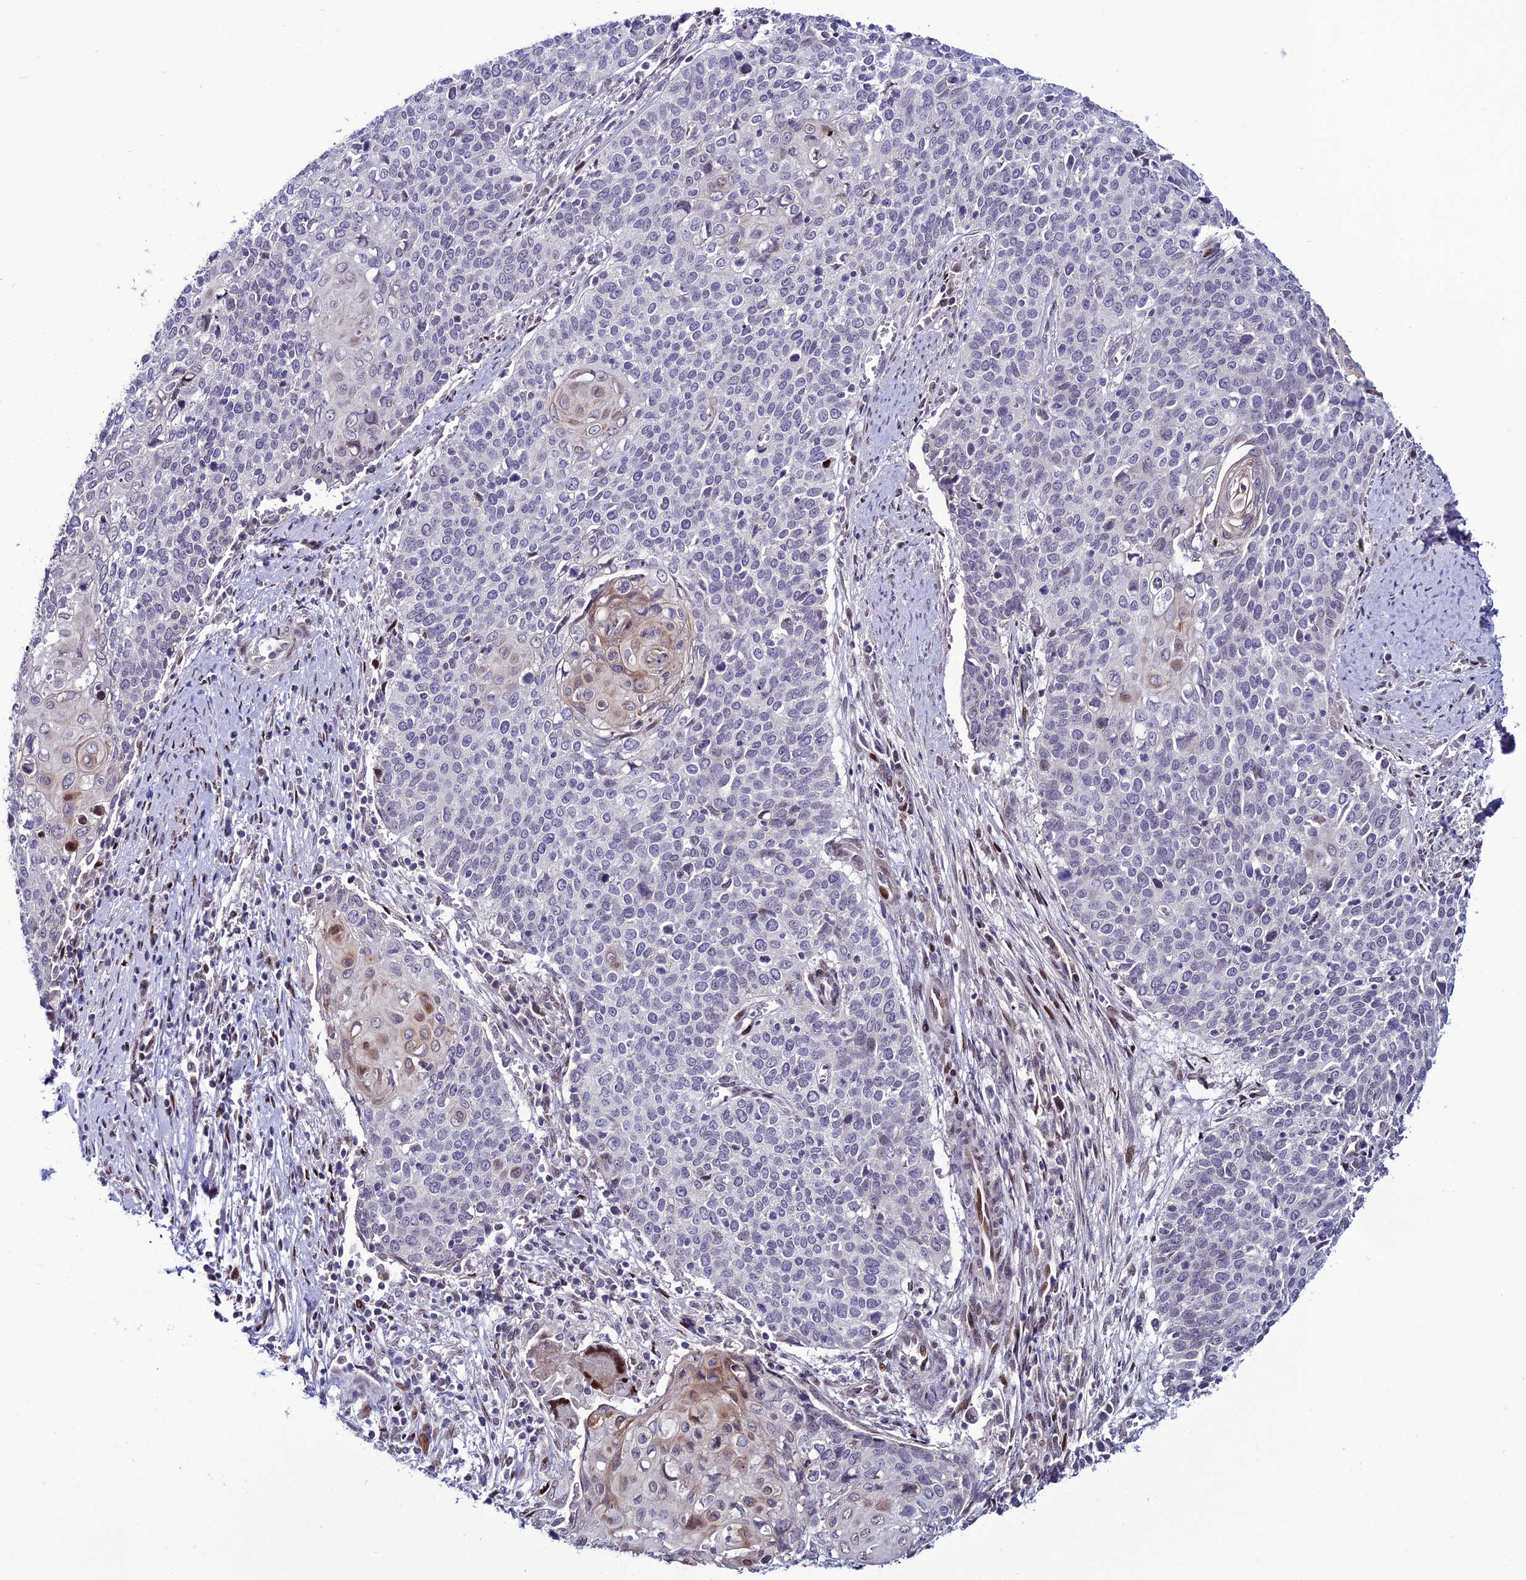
{"staining": {"intensity": "moderate", "quantity": "<25%", "location": "cytoplasmic/membranous"}, "tissue": "cervical cancer", "cell_type": "Tumor cells", "image_type": "cancer", "snomed": [{"axis": "morphology", "description": "Squamous cell carcinoma, NOS"}, {"axis": "topography", "description": "Cervix"}], "caption": "Tumor cells show low levels of moderate cytoplasmic/membranous staining in about <25% of cells in squamous cell carcinoma (cervical).", "gene": "ZNF707", "patient": {"sex": "female", "age": 39}}